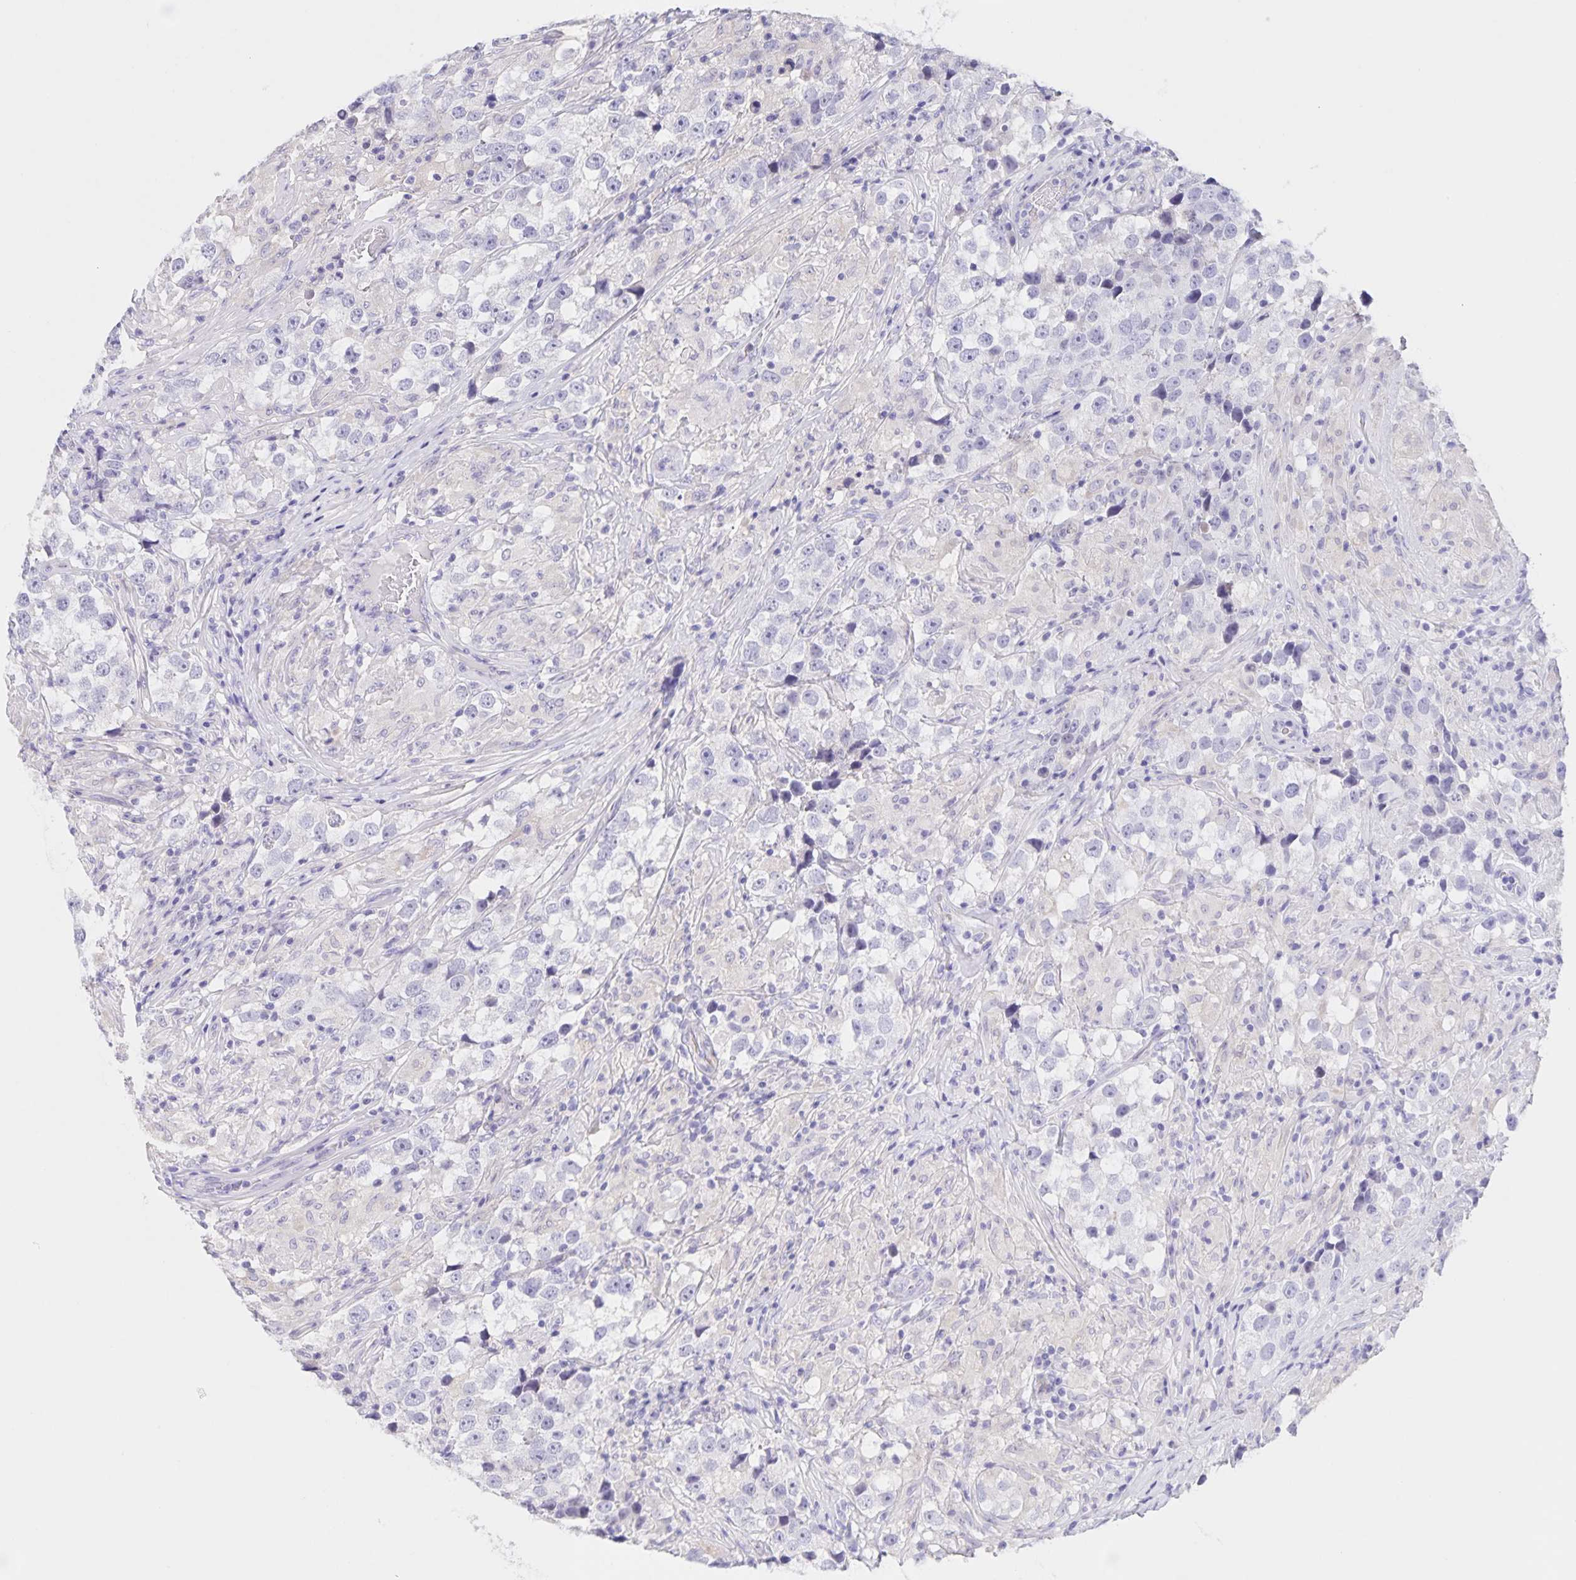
{"staining": {"intensity": "negative", "quantity": "none", "location": "none"}, "tissue": "testis cancer", "cell_type": "Tumor cells", "image_type": "cancer", "snomed": [{"axis": "morphology", "description": "Seminoma, NOS"}, {"axis": "topography", "description": "Testis"}], "caption": "Testis cancer stained for a protein using IHC reveals no expression tumor cells.", "gene": "DMGDH", "patient": {"sex": "male", "age": 46}}